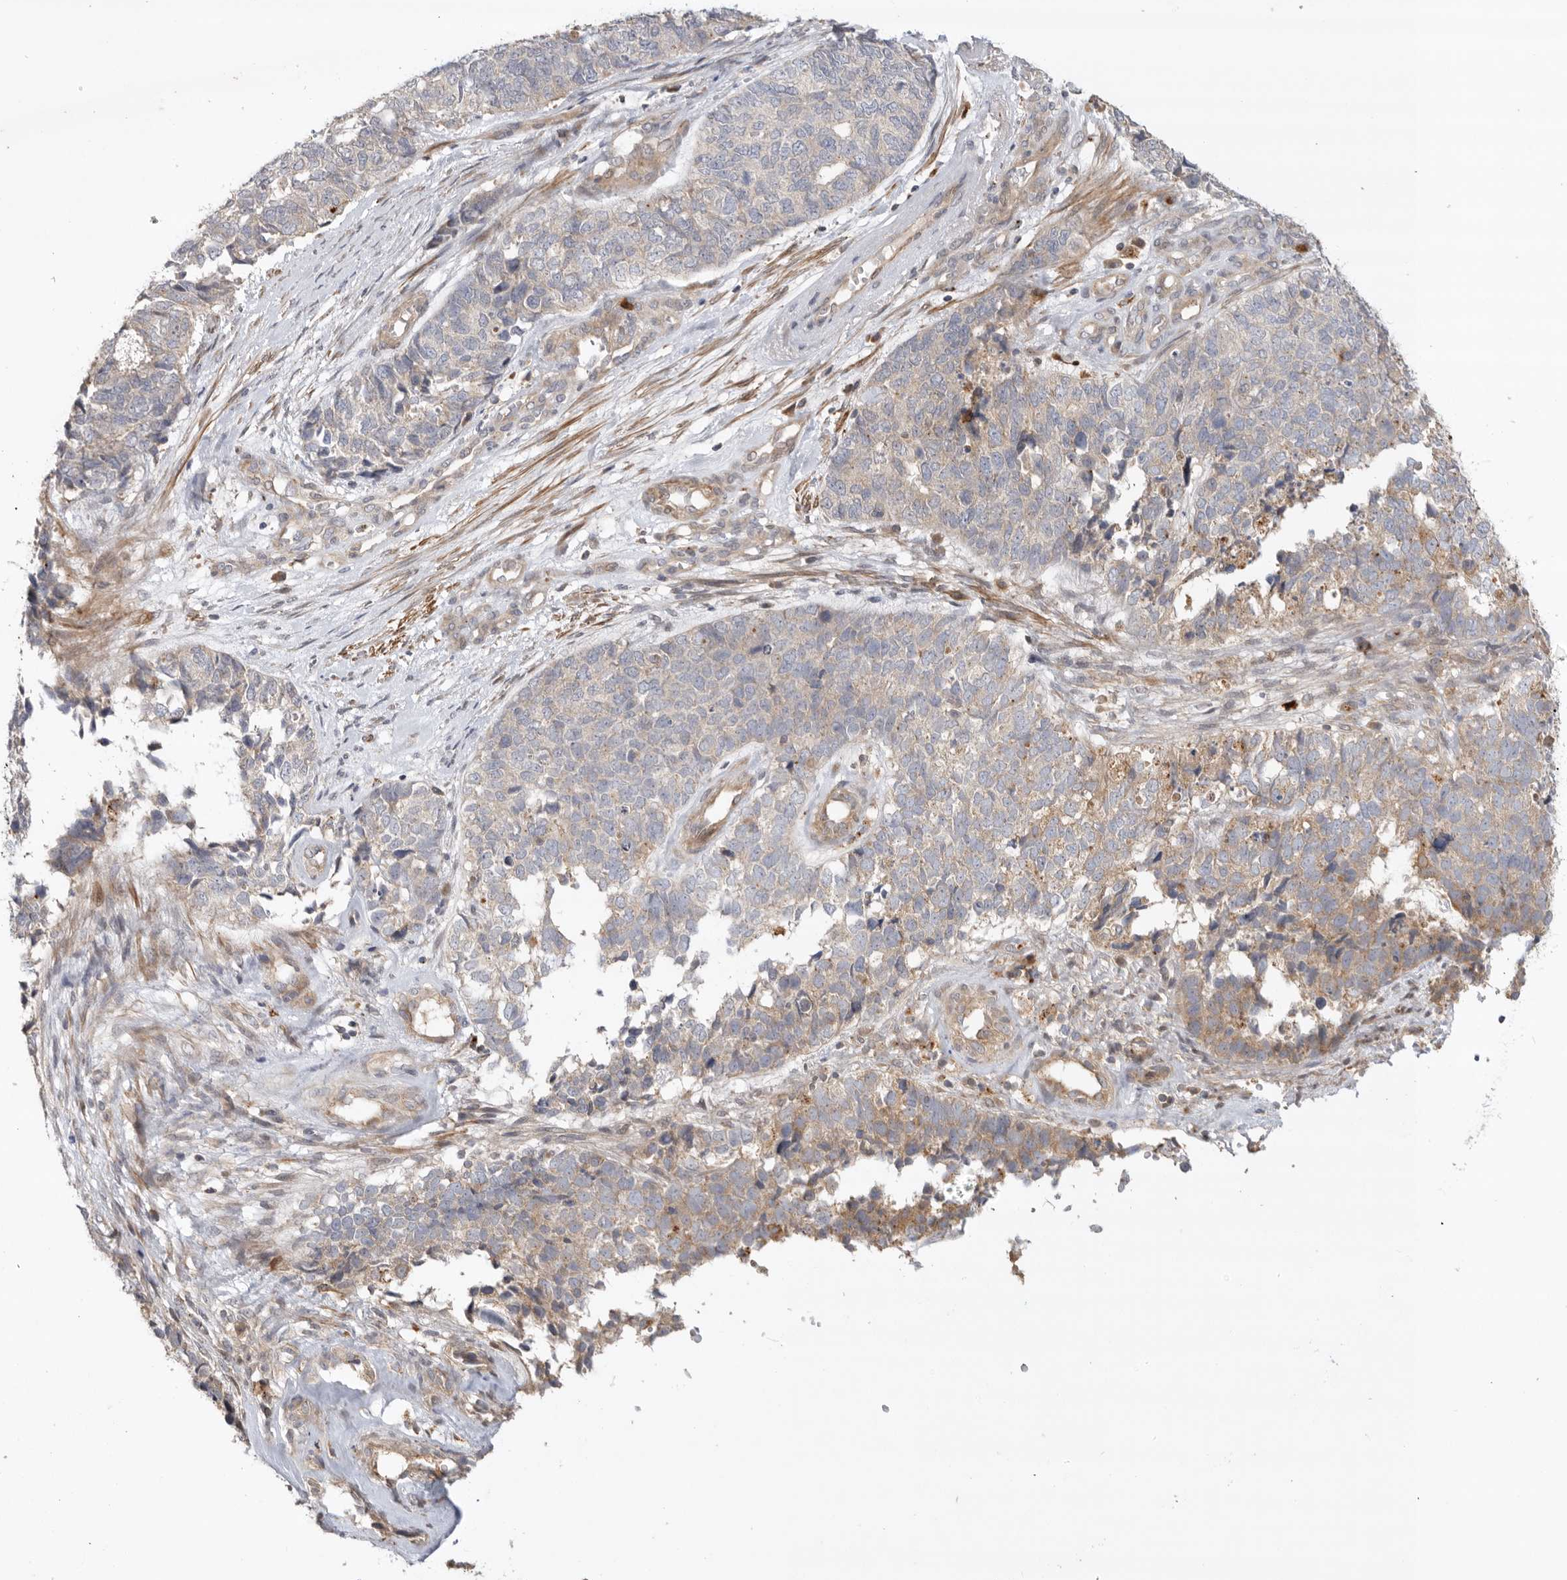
{"staining": {"intensity": "negative", "quantity": "none", "location": "none"}, "tissue": "cervical cancer", "cell_type": "Tumor cells", "image_type": "cancer", "snomed": [{"axis": "morphology", "description": "Squamous cell carcinoma, NOS"}, {"axis": "topography", "description": "Cervix"}], "caption": "The image shows no staining of tumor cells in cervical squamous cell carcinoma. (Stains: DAB IHC with hematoxylin counter stain, Microscopy: brightfield microscopy at high magnification).", "gene": "GNE", "patient": {"sex": "female", "age": 63}}